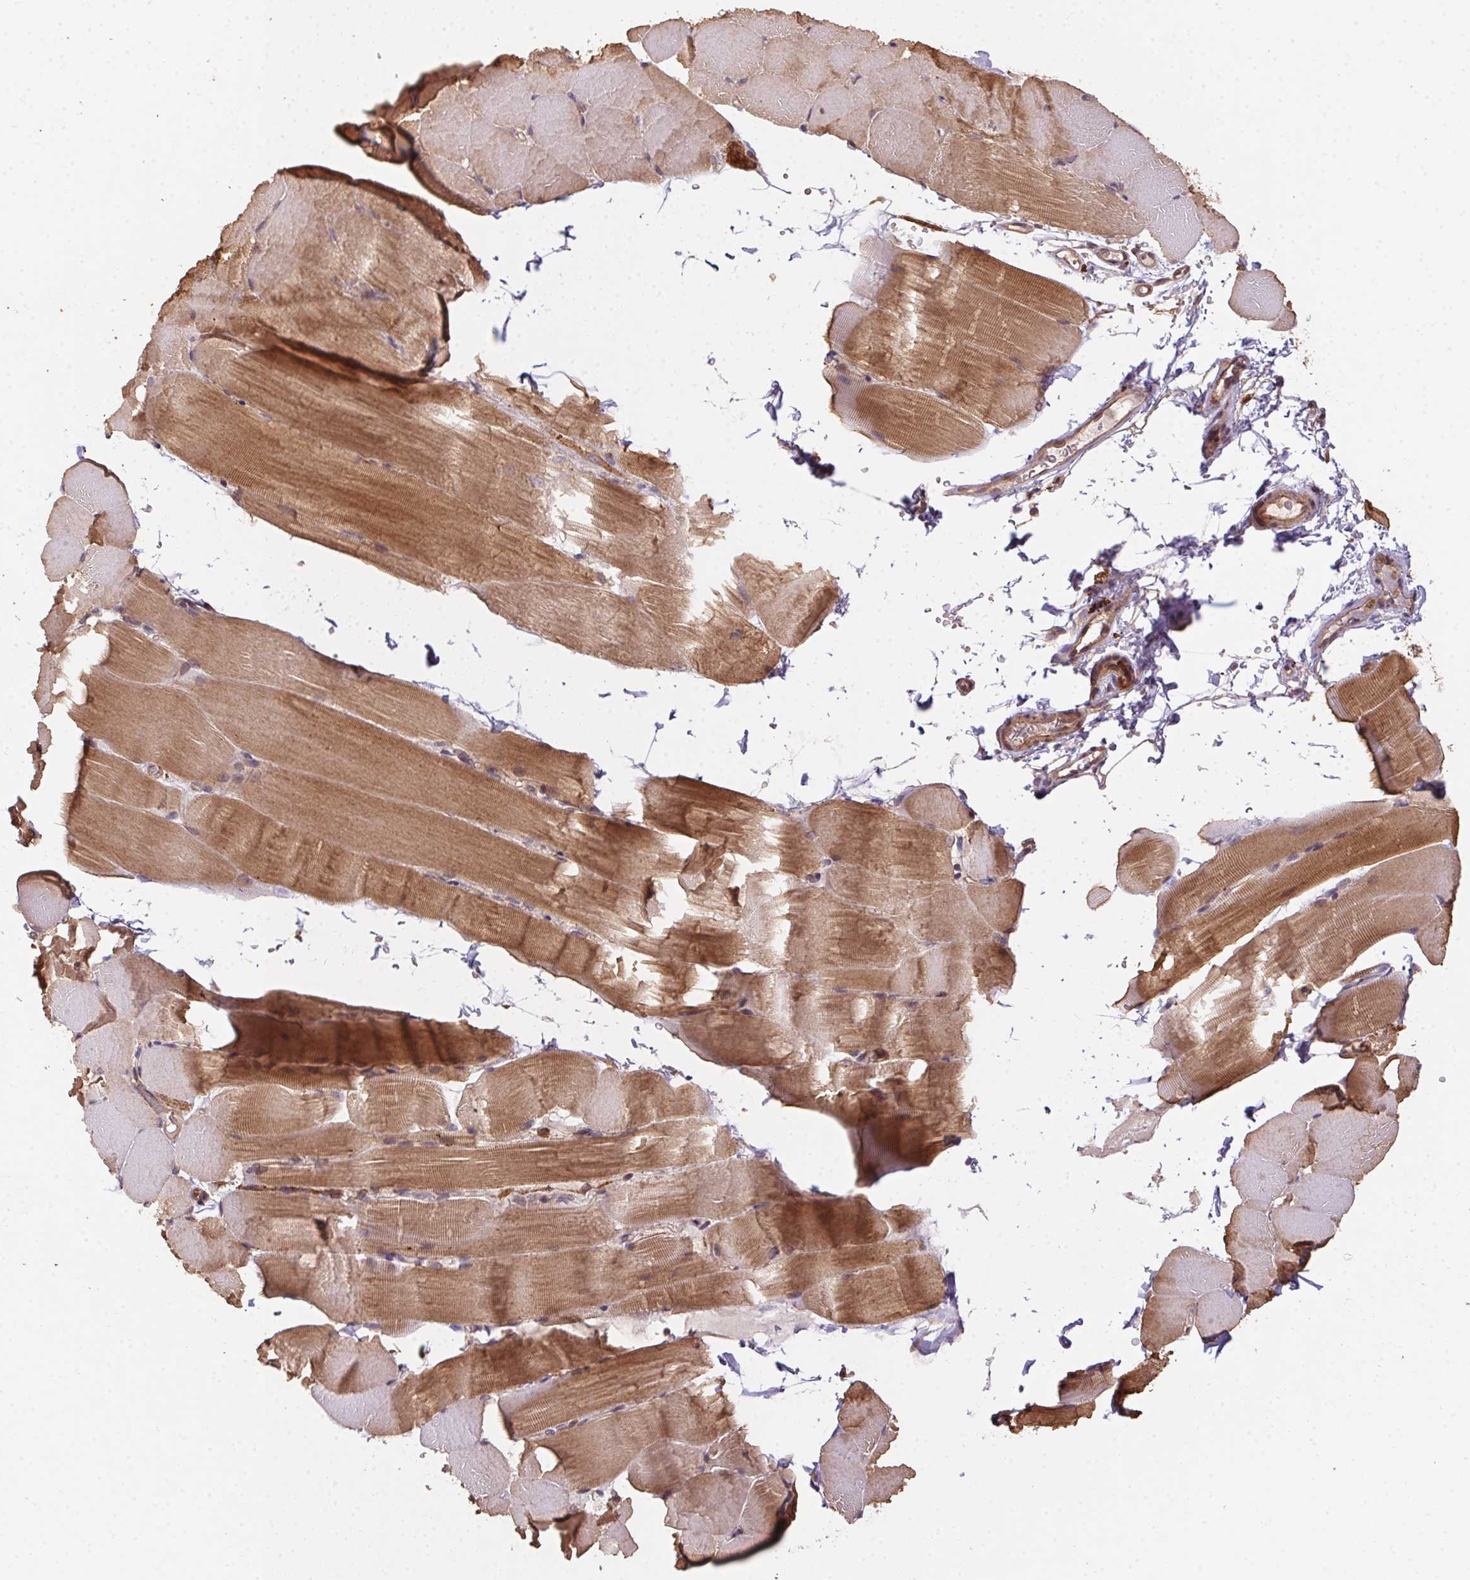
{"staining": {"intensity": "moderate", "quantity": ">75%", "location": "cytoplasmic/membranous"}, "tissue": "skeletal muscle", "cell_type": "Myocytes", "image_type": "normal", "snomed": [{"axis": "morphology", "description": "Normal tissue, NOS"}, {"axis": "topography", "description": "Skeletal muscle"}], "caption": "Moderate cytoplasmic/membranous staining for a protein is identified in about >75% of myocytes of normal skeletal muscle using immunohistochemistry (IHC).", "gene": "MEX3D", "patient": {"sex": "female", "age": 37}}